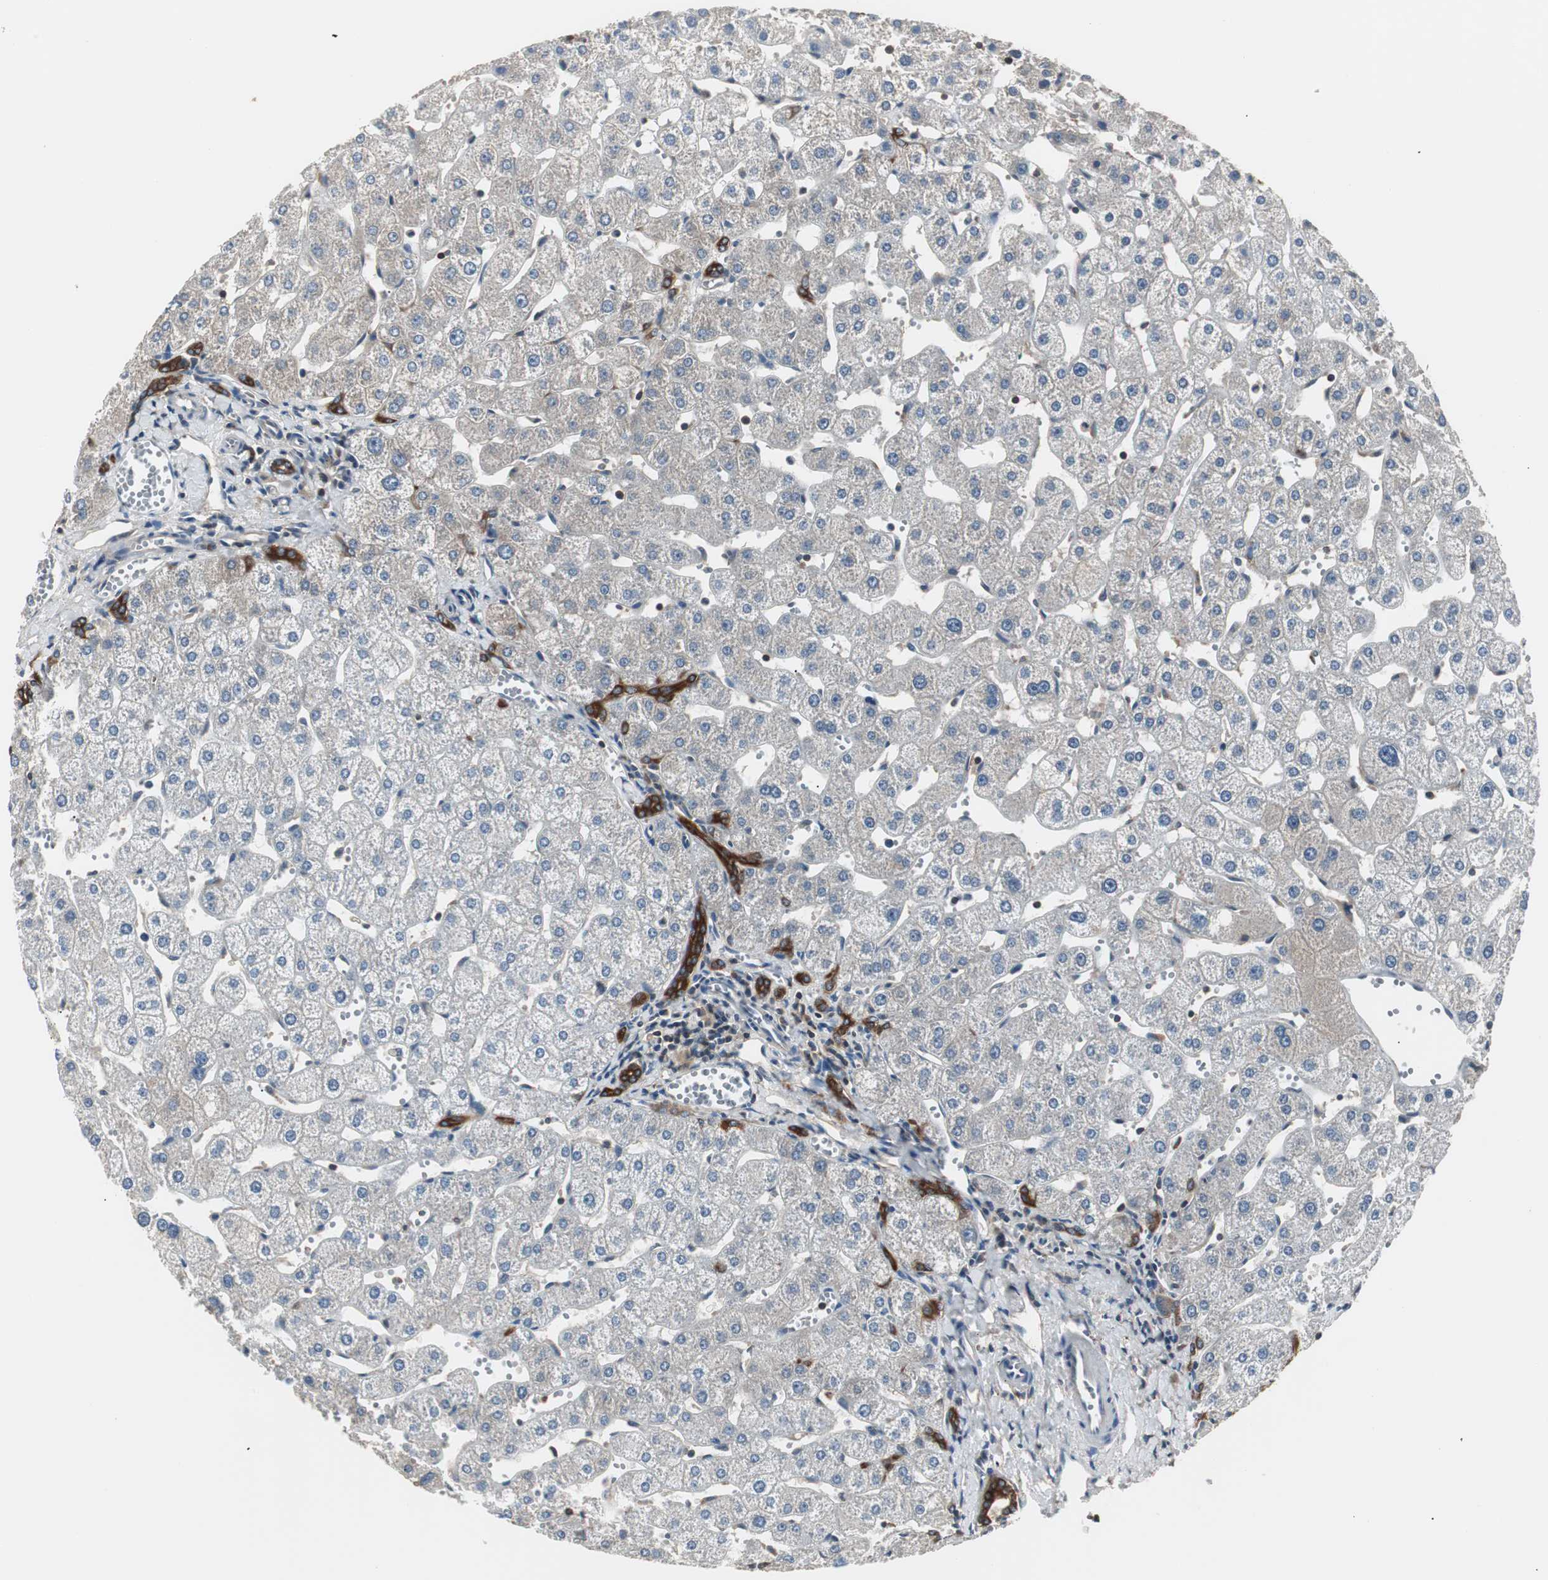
{"staining": {"intensity": "strong", "quantity": ">75%", "location": "cytoplasmic/membranous"}, "tissue": "liver", "cell_type": "Cholangiocytes", "image_type": "normal", "snomed": [{"axis": "morphology", "description": "Normal tissue, NOS"}, {"axis": "topography", "description": "Liver"}], "caption": "Protein staining of benign liver displays strong cytoplasmic/membranous staining in about >75% of cholangiocytes.", "gene": "CAPNS1", "patient": {"sex": "male", "age": 67}}